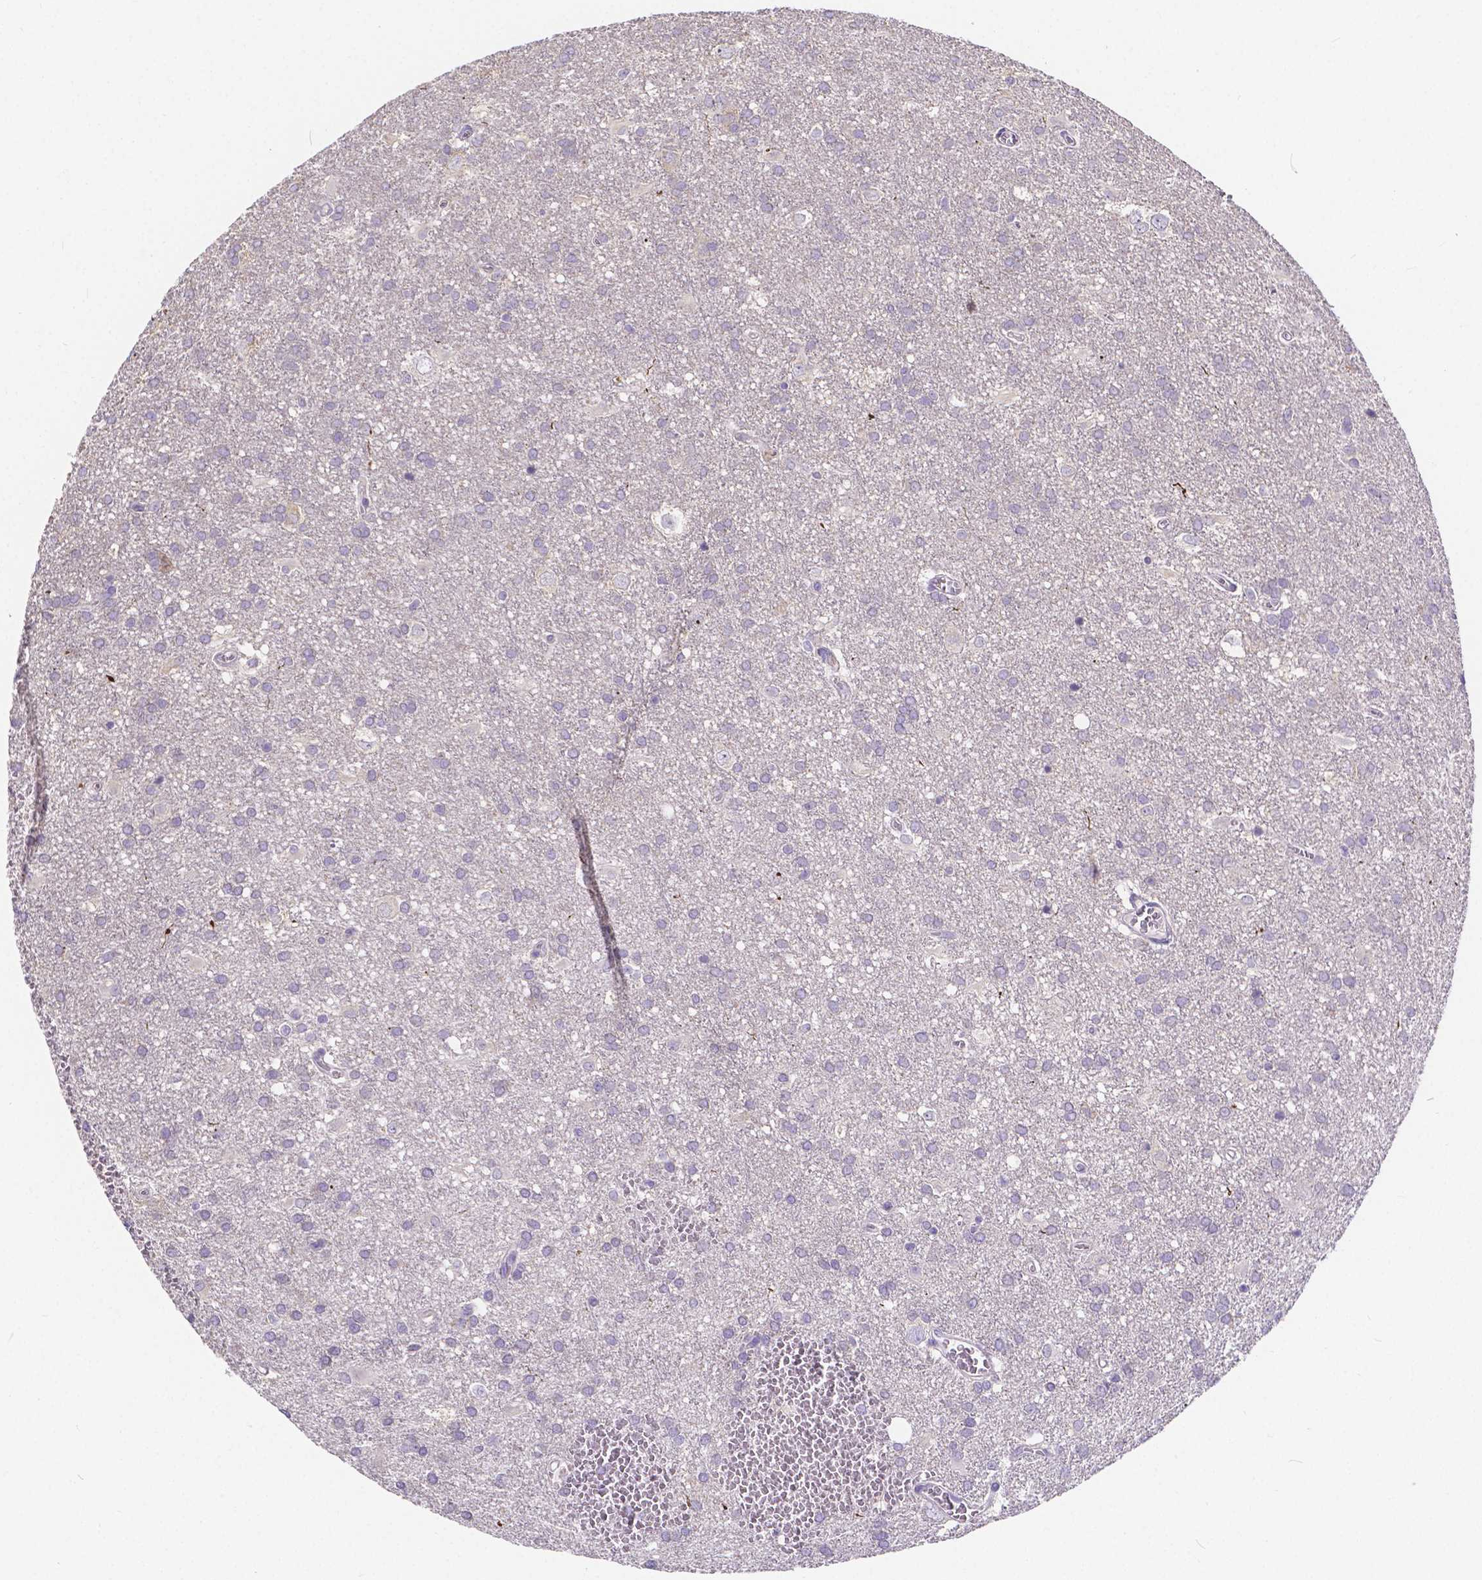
{"staining": {"intensity": "negative", "quantity": "none", "location": "none"}, "tissue": "glioma", "cell_type": "Tumor cells", "image_type": "cancer", "snomed": [{"axis": "morphology", "description": "Glioma, malignant, Low grade"}, {"axis": "topography", "description": "Brain"}], "caption": "This is an IHC photomicrograph of glioma. There is no expression in tumor cells.", "gene": "ATP6V1D", "patient": {"sex": "male", "age": 66}}